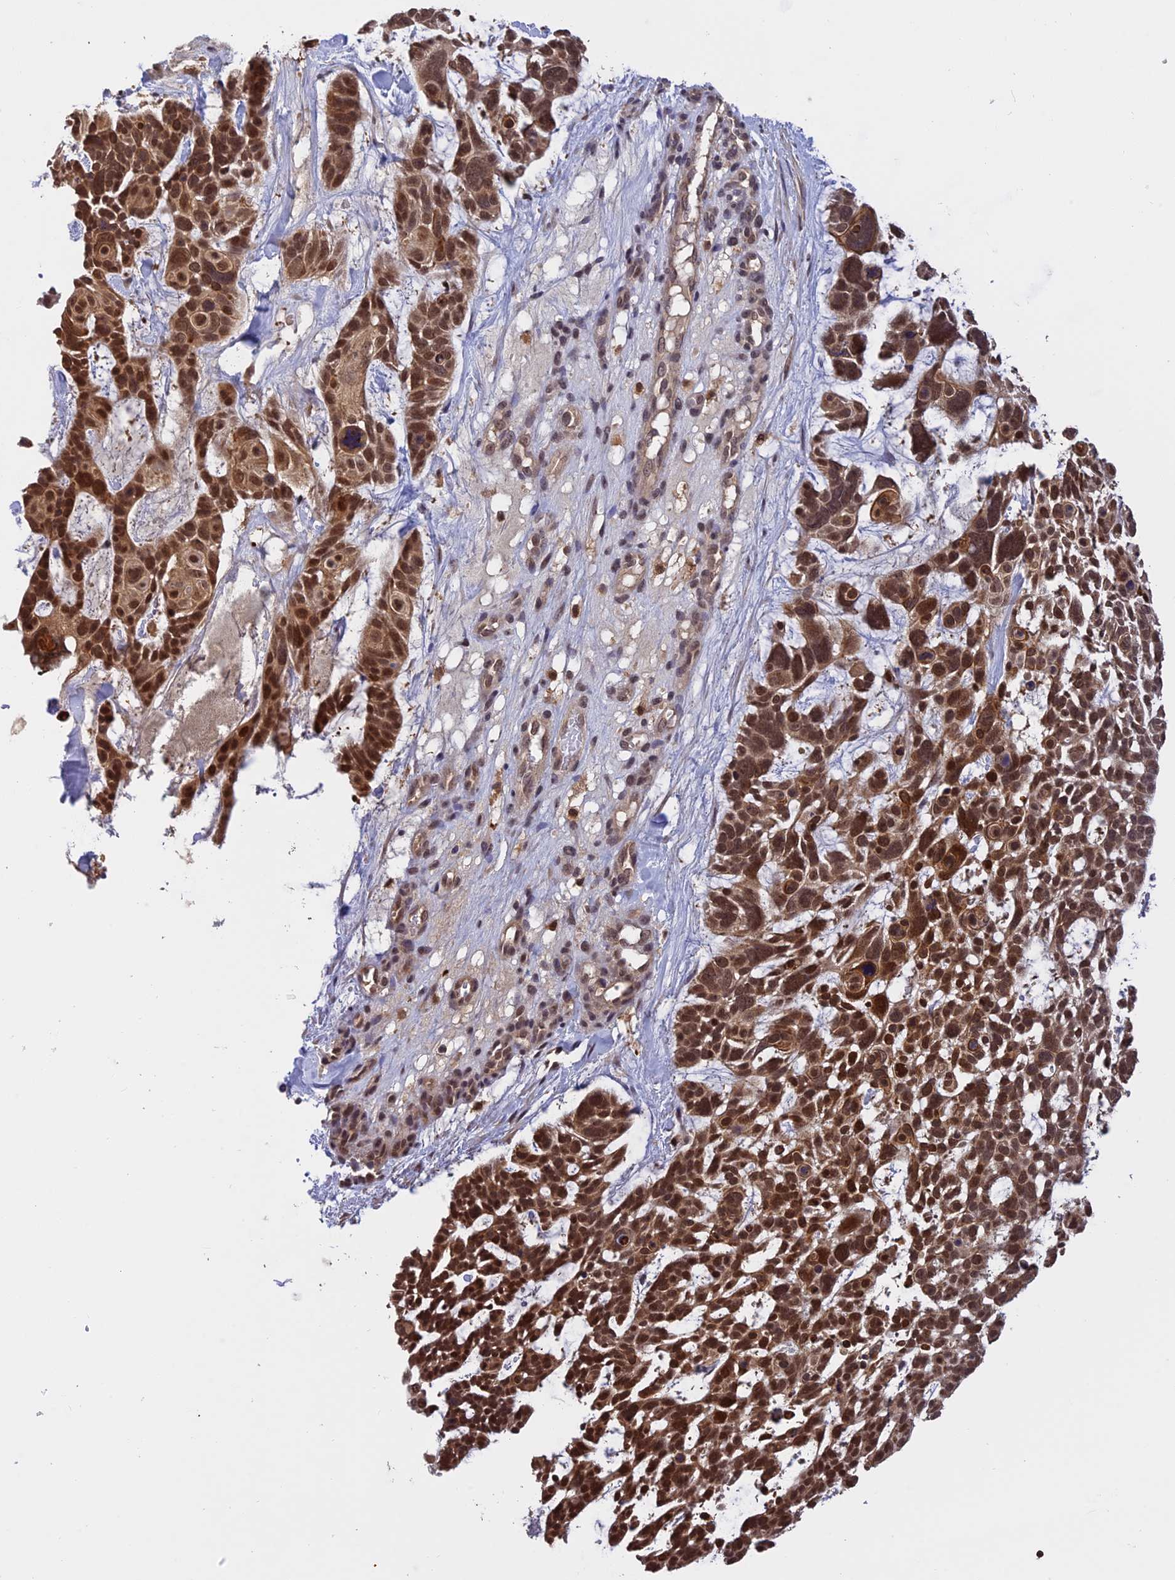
{"staining": {"intensity": "moderate", "quantity": ">75%", "location": "cytoplasmic/membranous,nuclear"}, "tissue": "skin cancer", "cell_type": "Tumor cells", "image_type": "cancer", "snomed": [{"axis": "morphology", "description": "Basal cell carcinoma"}, {"axis": "topography", "description": "Skin"}], "caption": "Basal cell carcinoma (skin) stained with a brown dye shows moderate cytoplasmic/membranous and nuclear positive expression in approximately >75% of tumor cells.", "gene": "MNS1", "patient": {"sex": "male", "age": 88}}